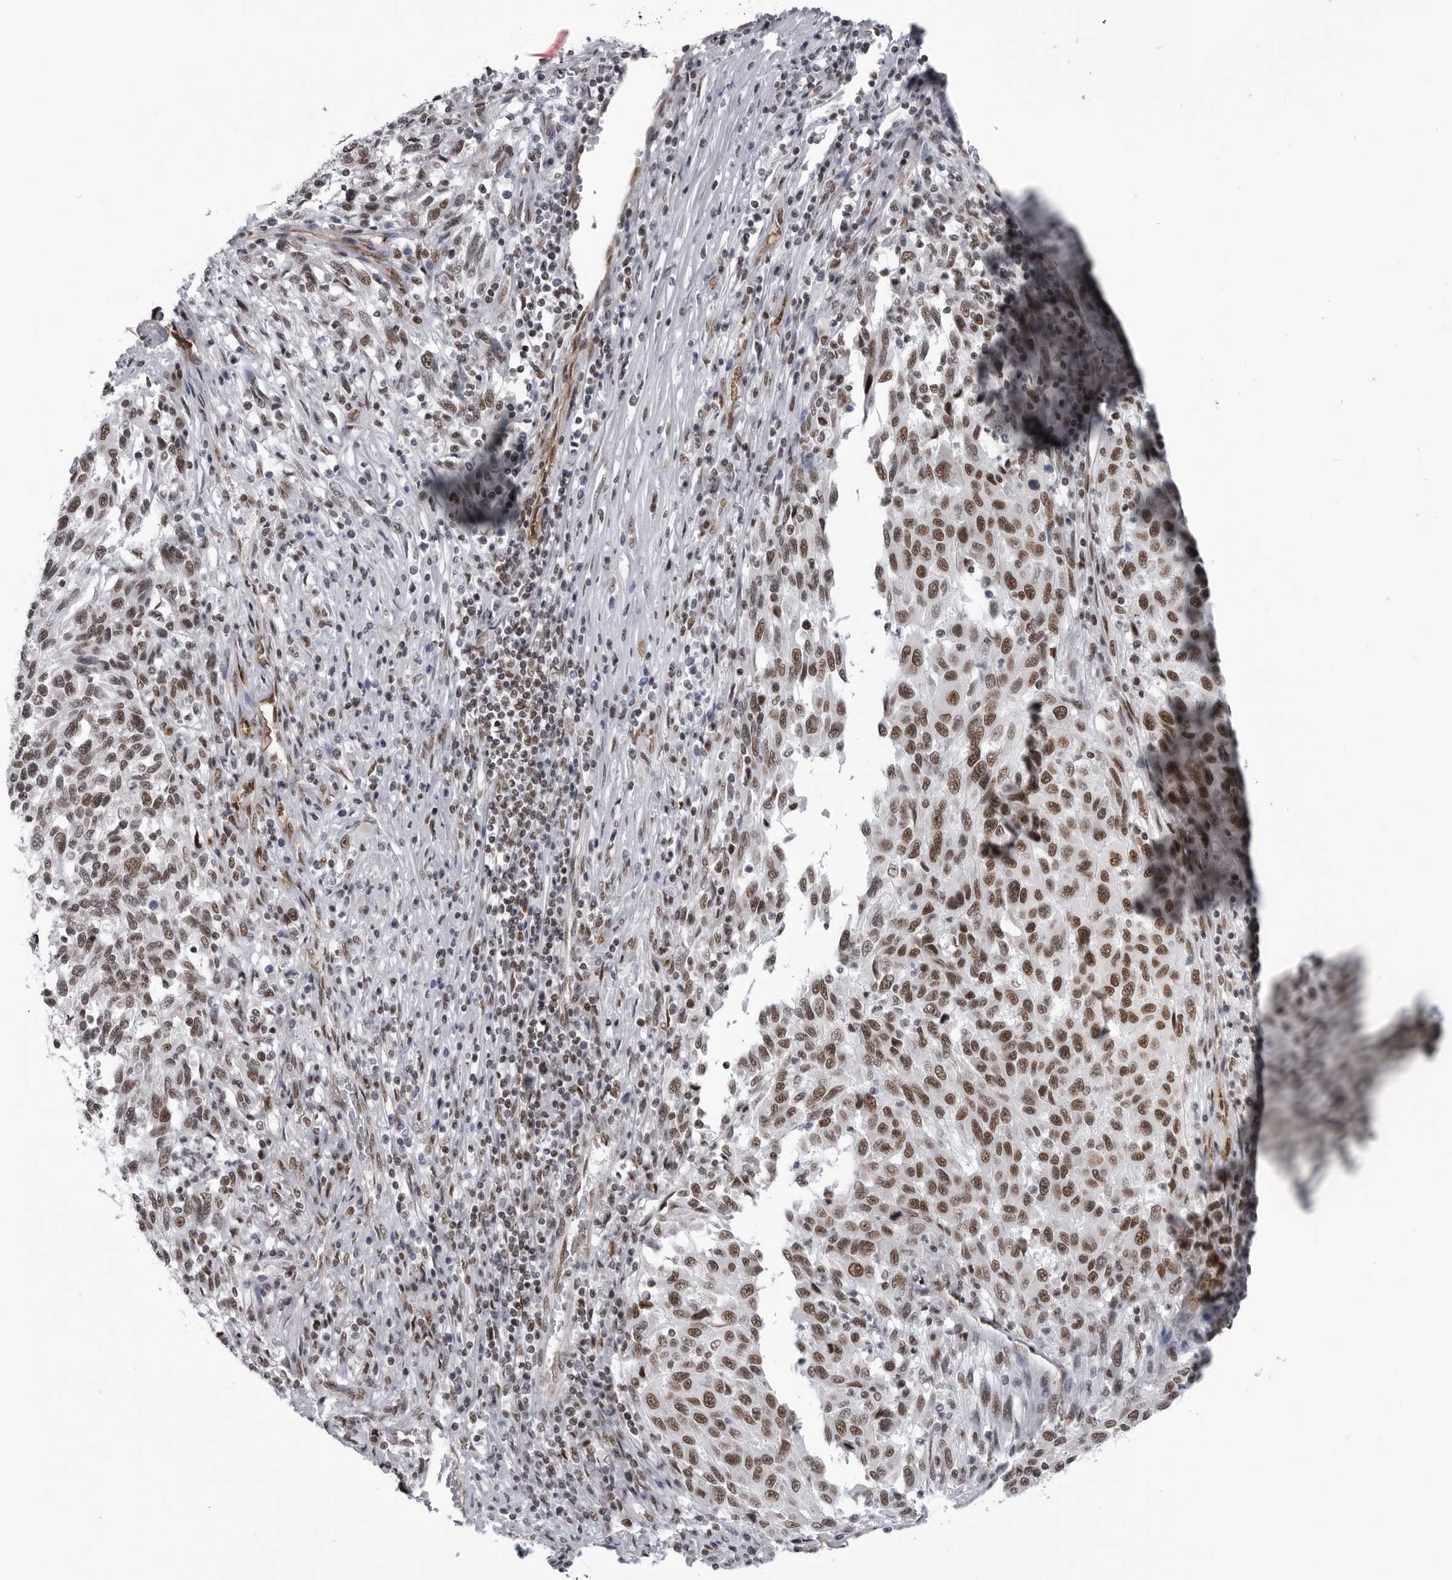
{"staining": {"intensity": "moderate", "quantity": ">75%", "location": "nuclear"}, "tissue": "melanoma", "cell_type": "Tumor cells", "image_type": "cancer", "snomed": [{"axis": "morphology", "description": "Malignant melanoma, Metastatic site"}, {"axis": "topography", "description": "Lymph node"}], "caption": "Malignant melanoma (metastatic site) was stained to show a protein in brown. There is medium levels of moderate nuclear expression in approximately >75% of tumor cells. The staining was performed using DAB to visualize the protein expression in brown, while the nuclei were stained in blue with hematoxylin (Magnification: 20x).", "gene": "RNF26", "patient": {"sex": "male", "age": 61}}